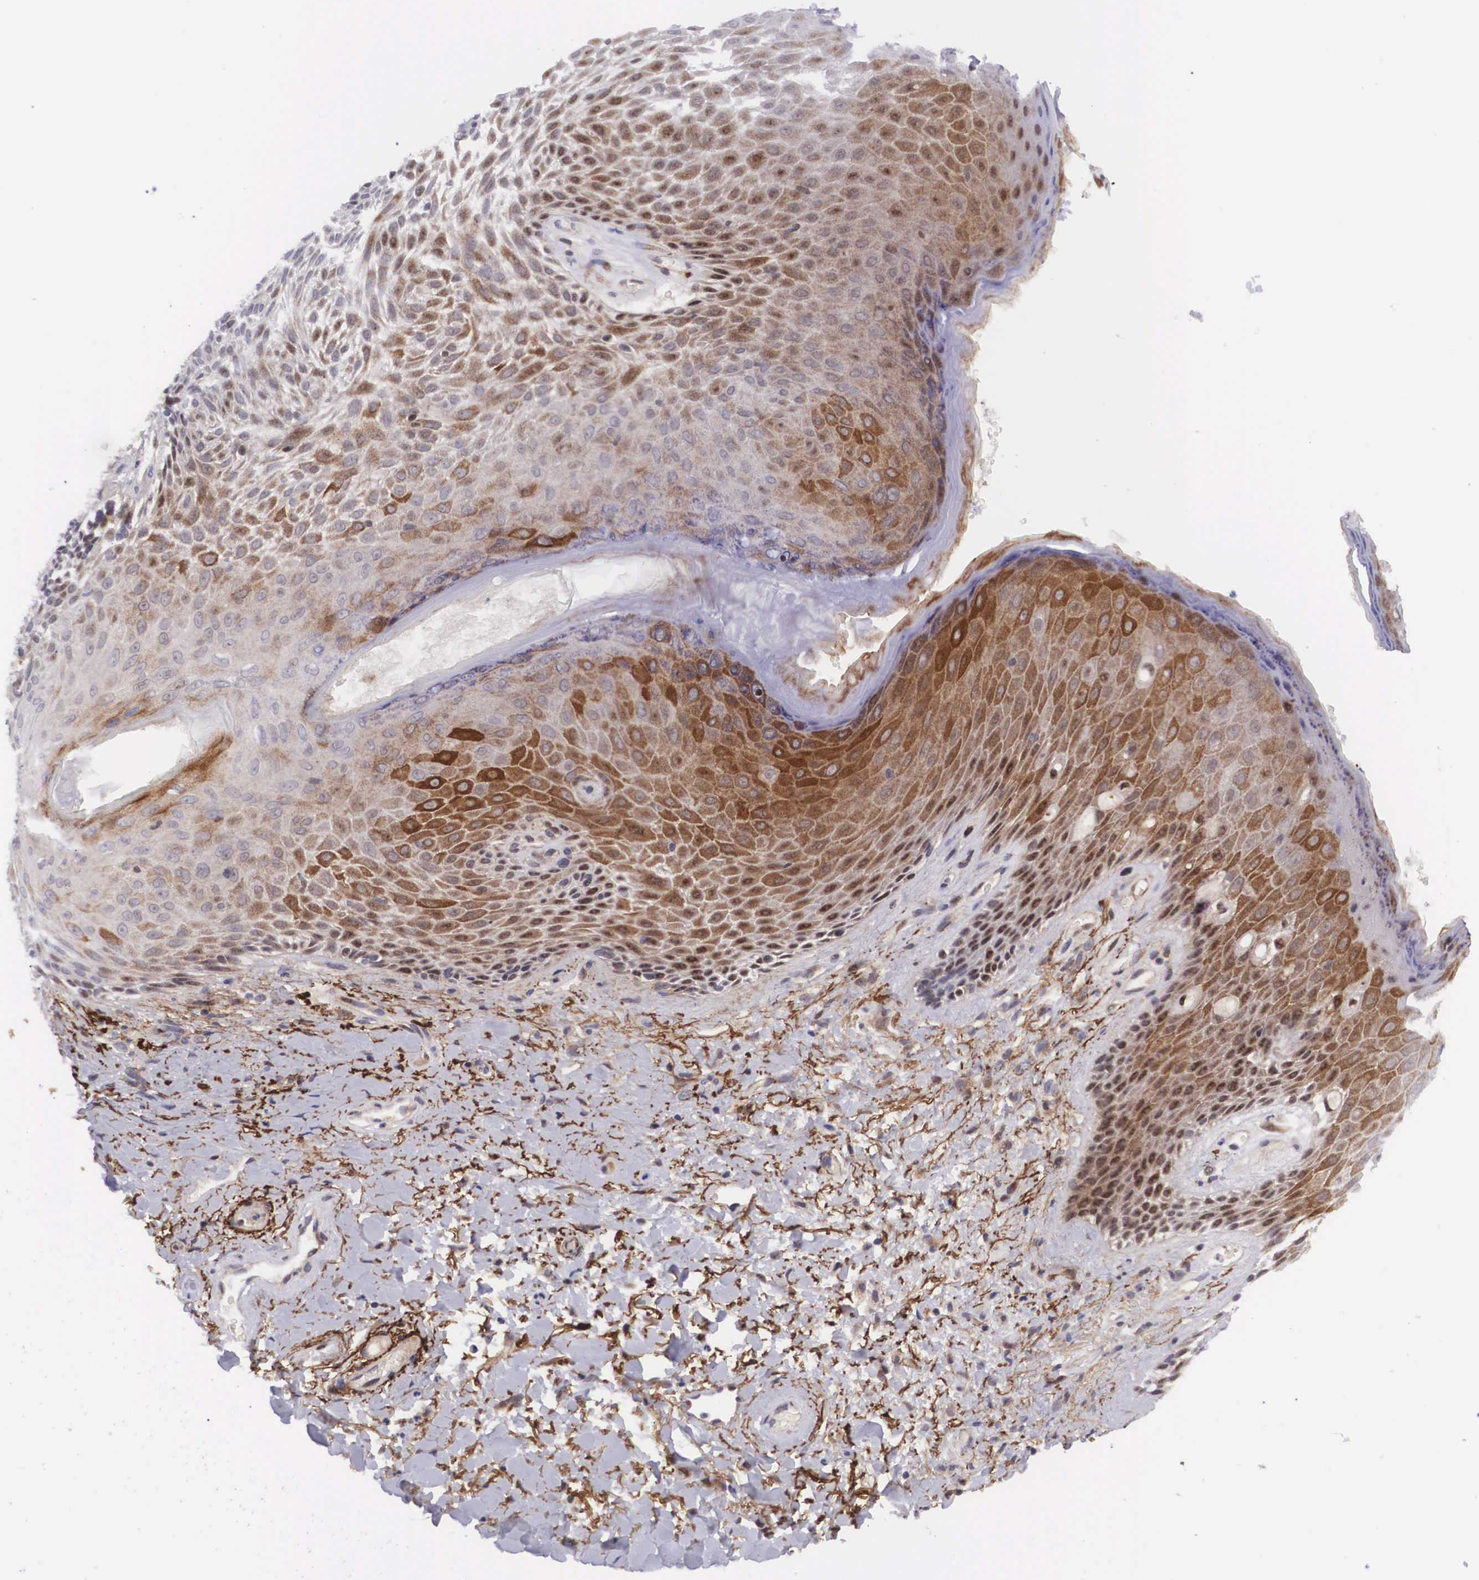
{"staining": {"intensity": "moderate", "quantity": "25%-75%", "location": "cytoplasmic/membranous"}, "tissue": "skin", "cell_type": "Epidermal cells", "image_type": "normal", "snomed": [{"axis": "morphology", "description": "Normal tissue, NOS"}, {"axis": "topography", "description": "Anal"}], "caption": "Protein staining of unremarkable skin demonstrates moderate cytoplasmic/membranous expression in approximately 25%-75% of epidermal cells.", "gene": "EMID1", "patient": {"sex": "male", "age": 78}}